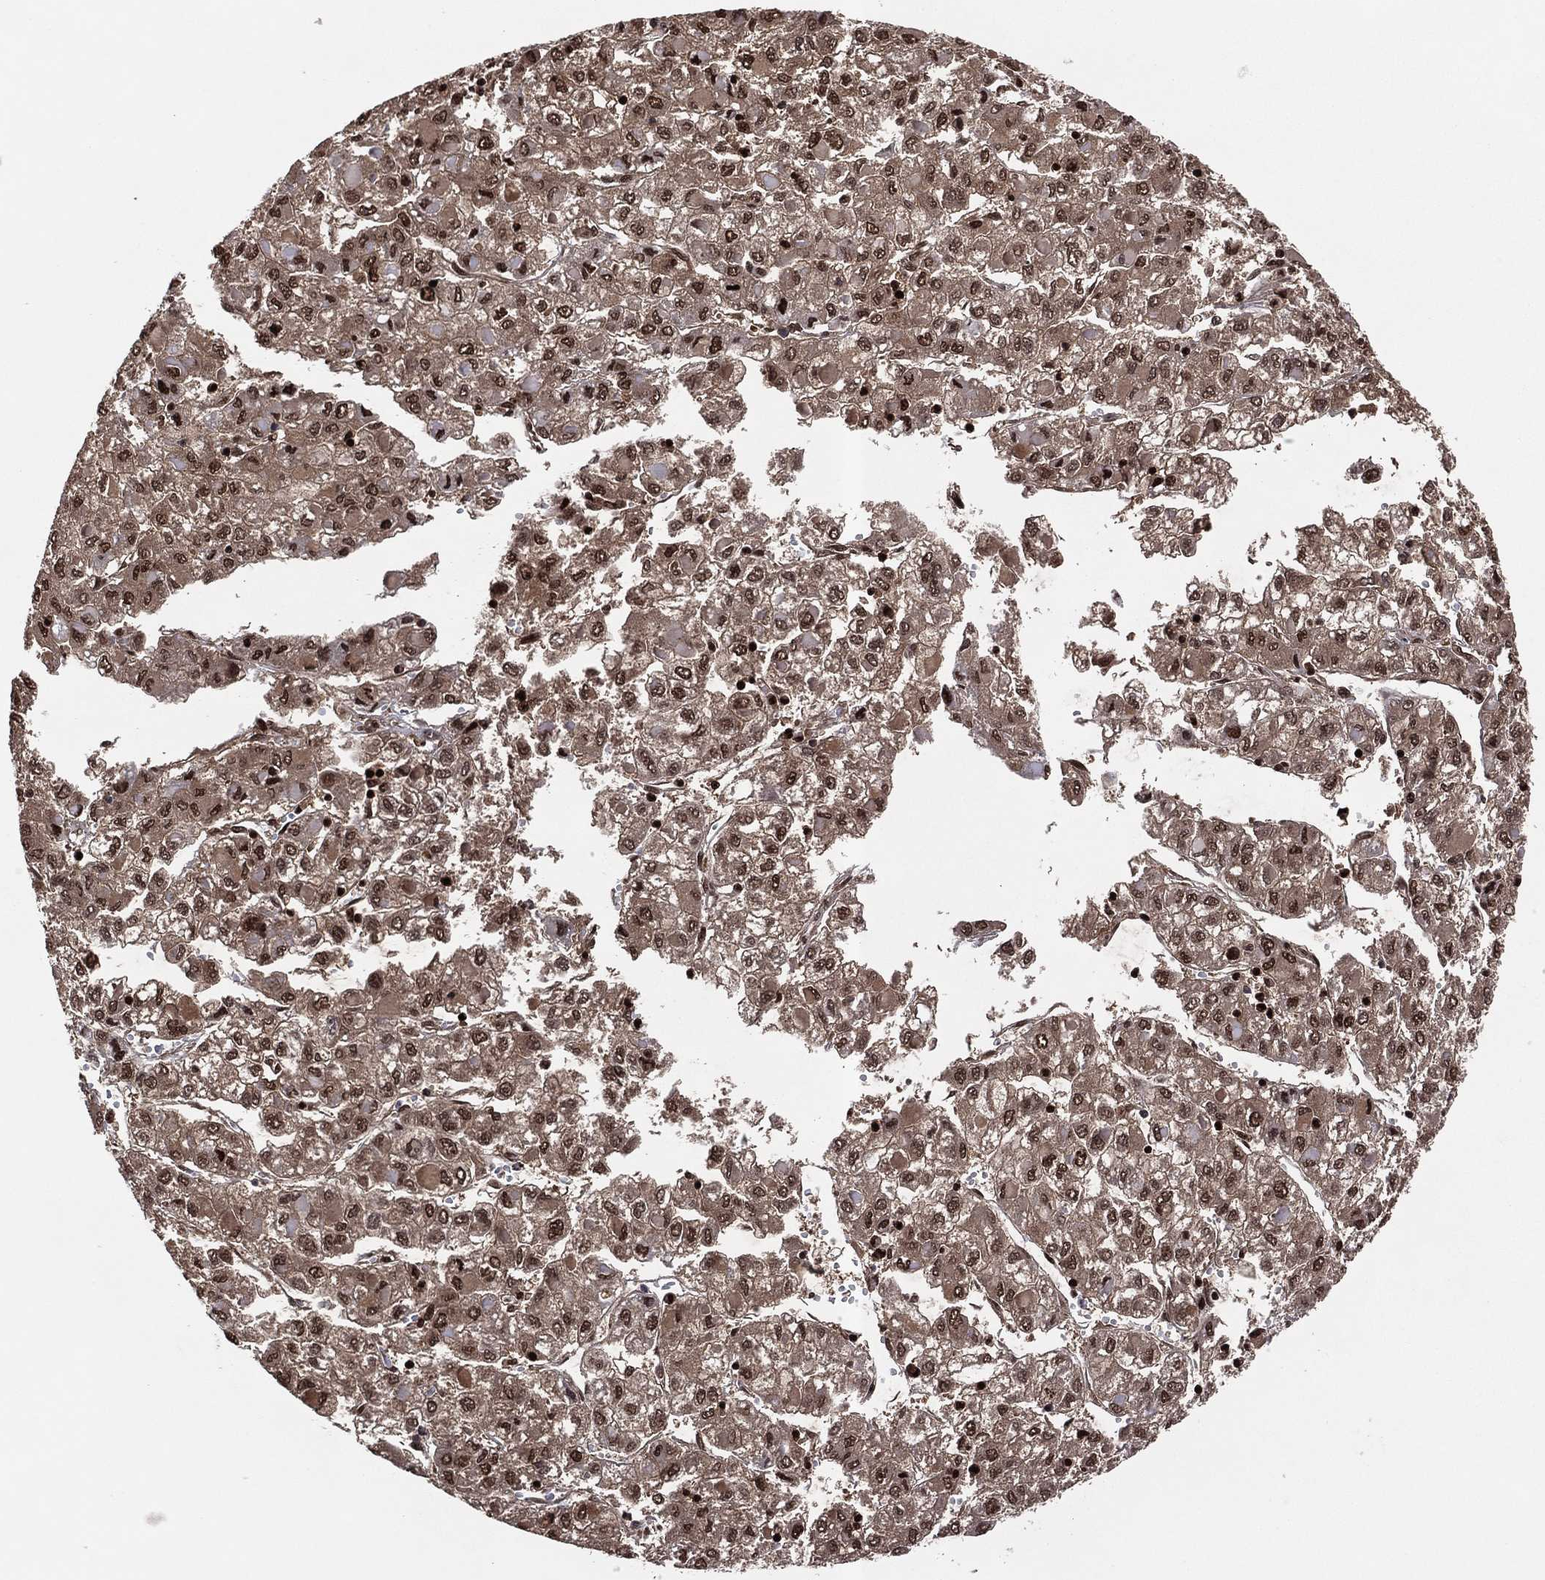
{"staining": {"intensity": "strong", "quantity": ">75%", "location": "cytoplasmic/membranous,nuclear"}, "tissue": "liver cancer", "cell_type": "Tumor cells", "image_type": "cancer", "snomed": [{"axis": "morphology", "description": "Carcinoma, Hepatocellular, NOS"}, {"axis": "topography", "description": "Liver"}], "caption": "Tumor cells show strong cytoplasmic/membranous and nuclear positivity in approximately >75% of cells in liver hepatocellular carcinoma.", "gene": "PSMA1", "patient": {"sex": "male", "age": 40}}